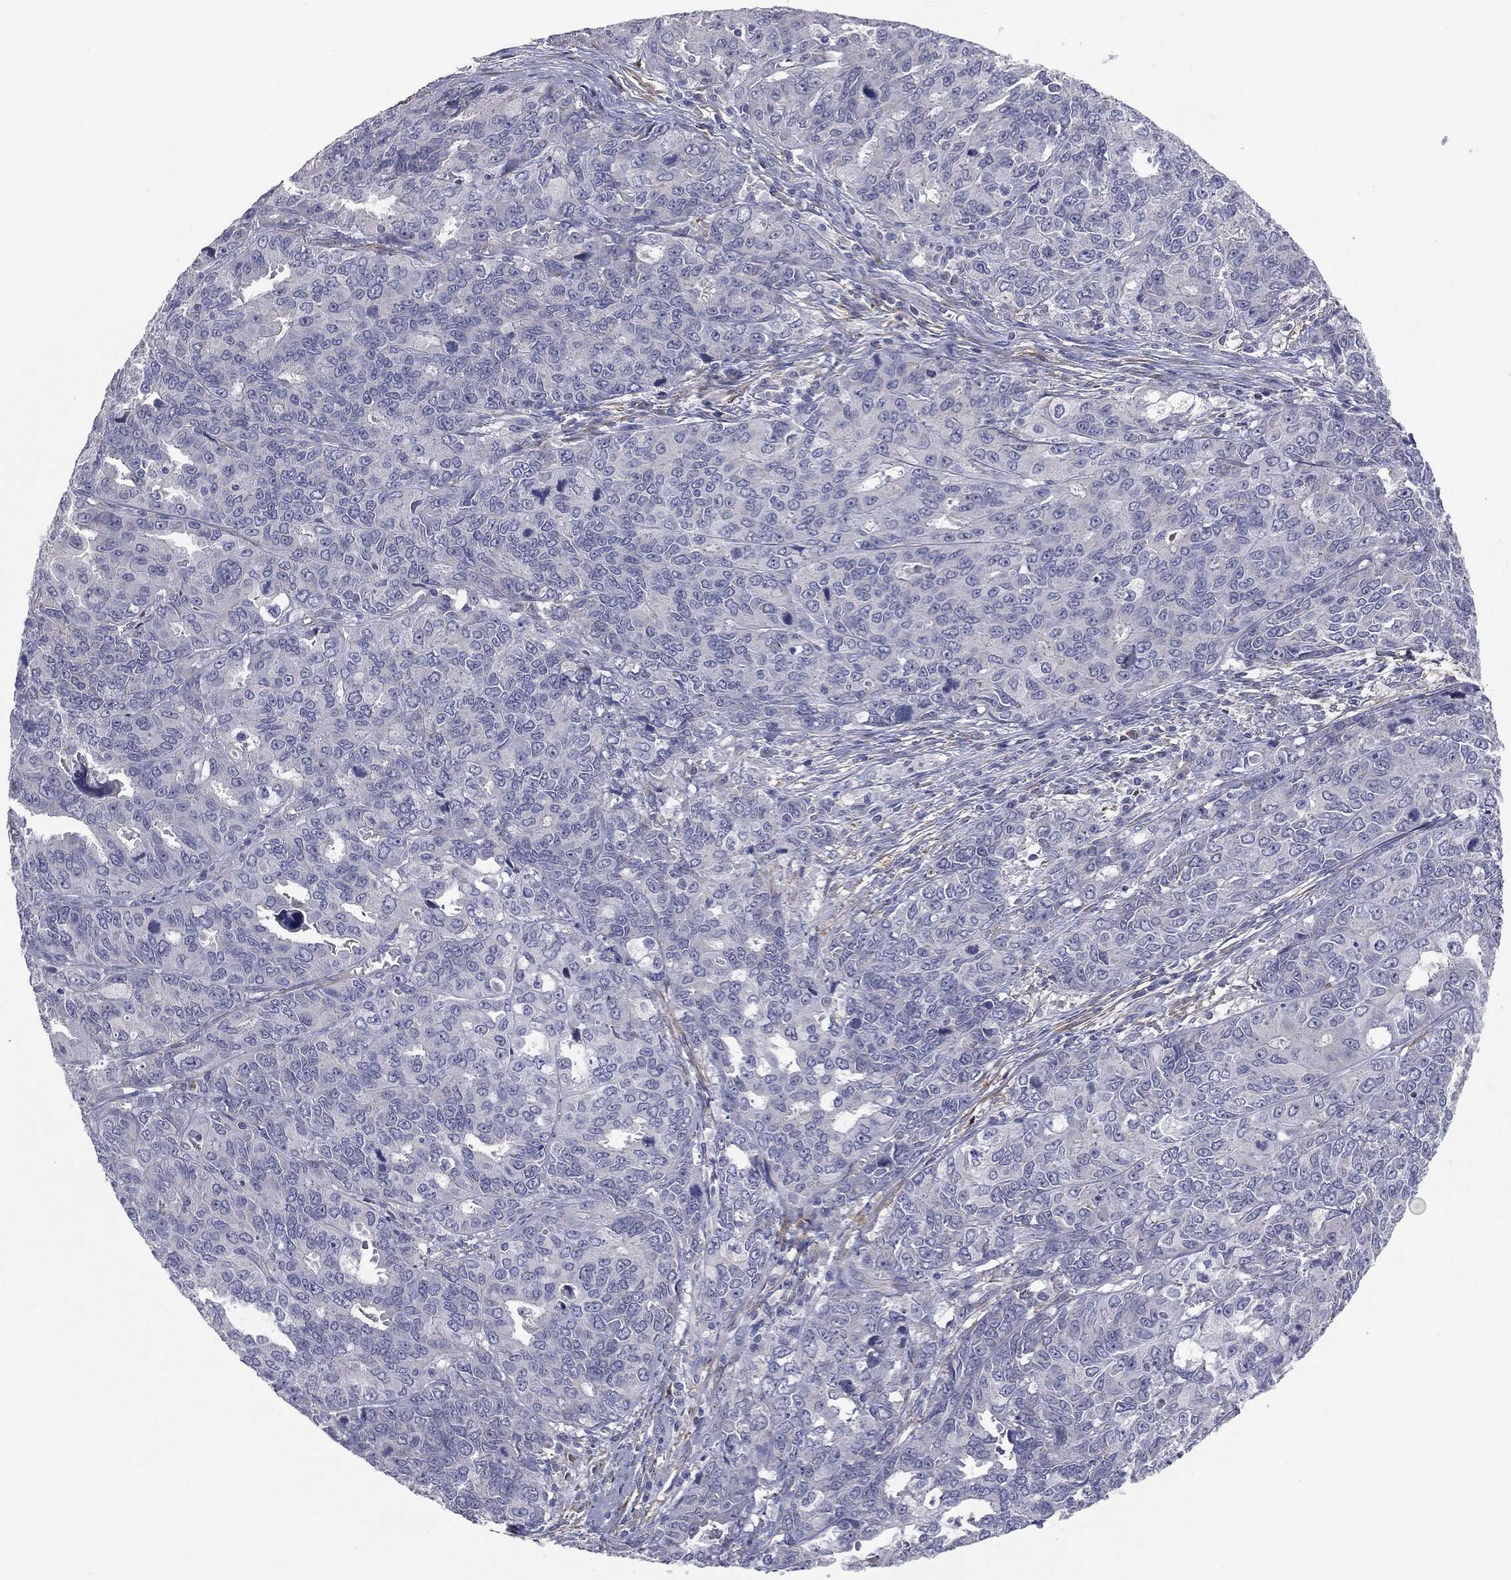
{"staining": {"intensity": "negative", "quantity": "none", "location": "none"}, "tissue": "endometrial cancer", "cell_type": "Tumor cells", "image_type": "cancer", "snomed": [{"axis": "morphology", "description": "Adenocarcinoma, NOS"}, {"axis": "topography", "description": "Uterus"}], "caption": "Tumor cells show no significant protein staining in endometrial cancer (adenocarcinoma).", "gene": "KRT5", "patient": {"sex": "female", "age": 79}}